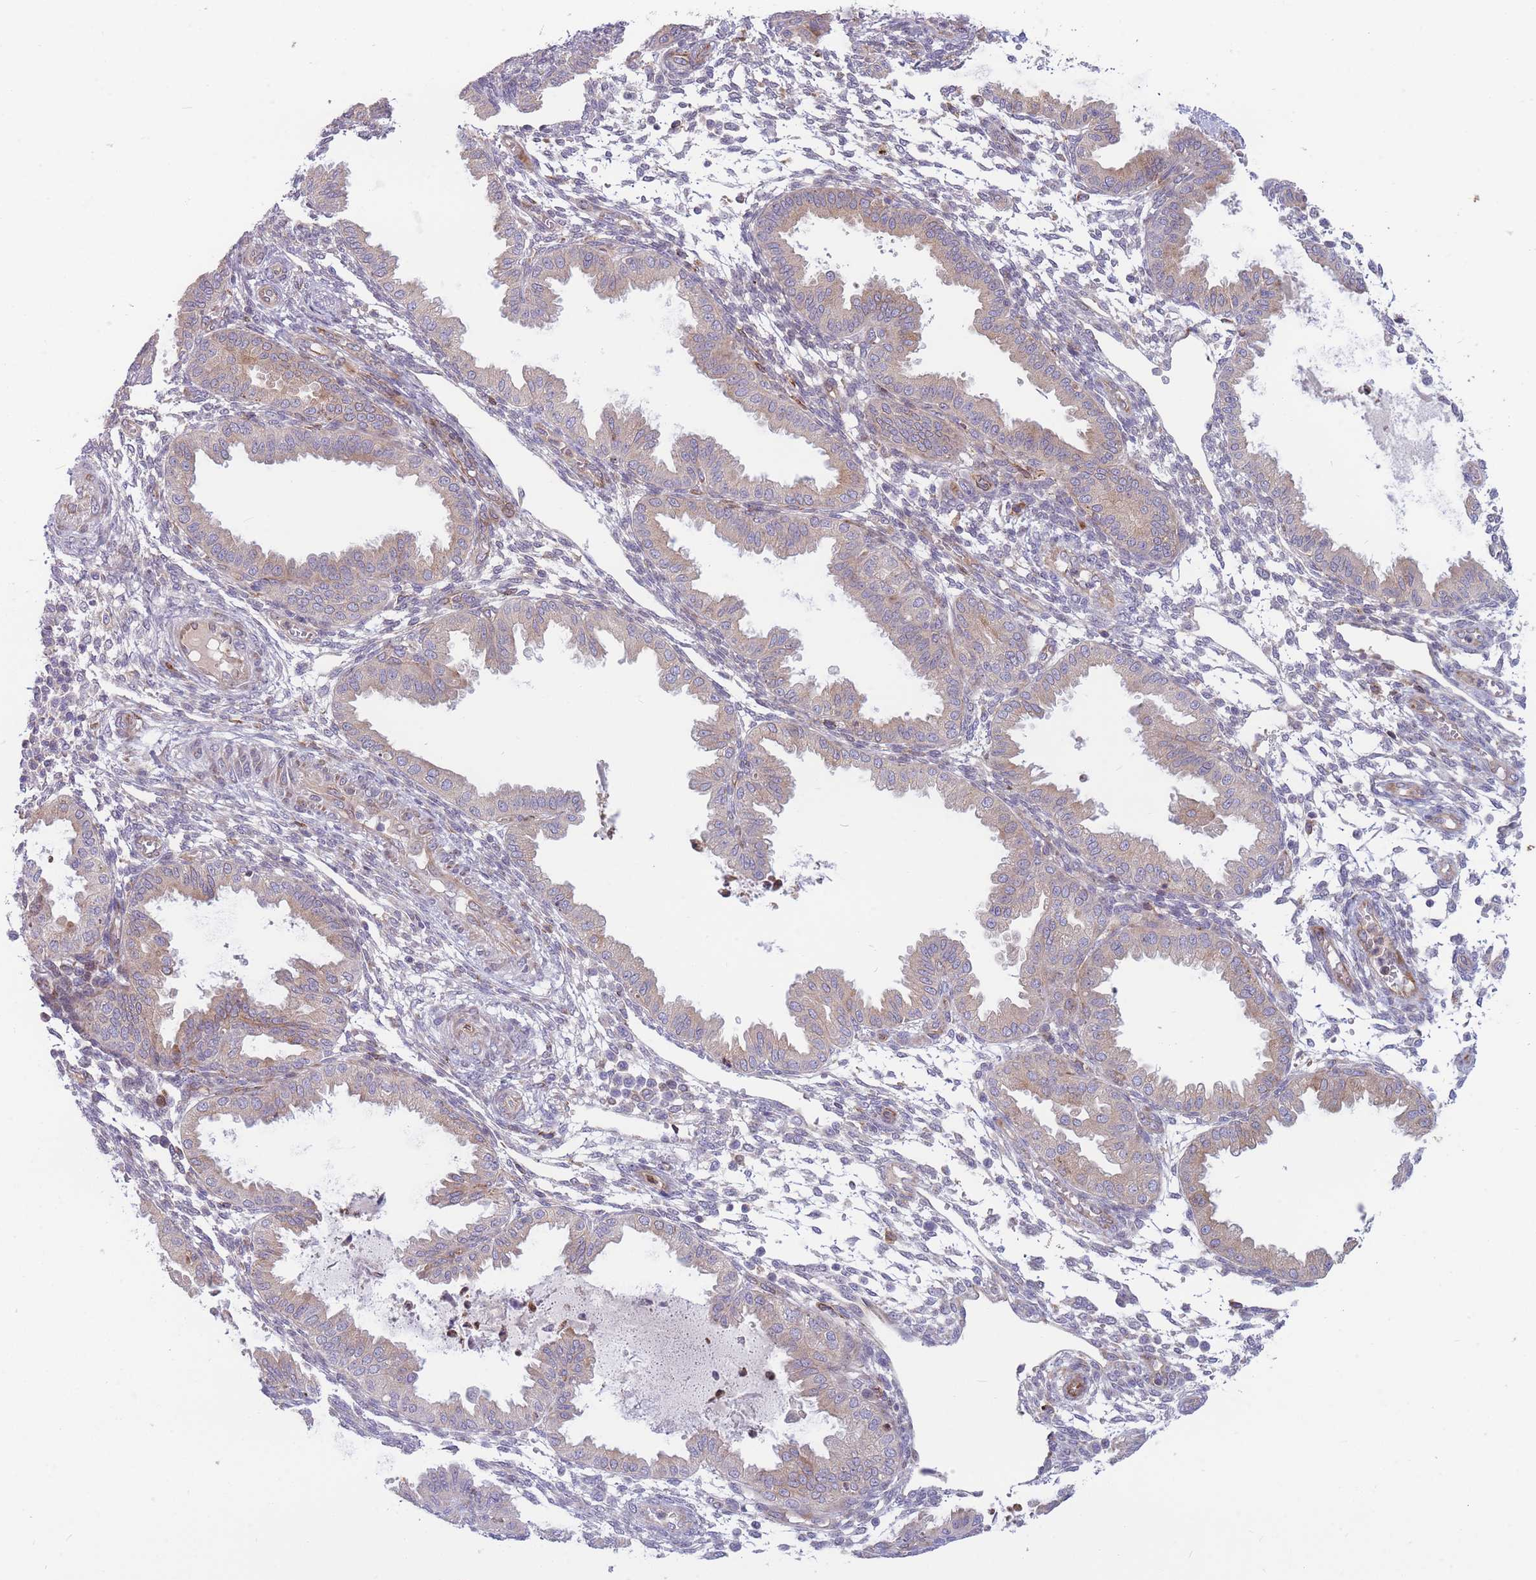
{"staining": {"intensity": "negative", "quantity": "none", "location": "none"}, "tissue": "endometrium", "cell_type": "Cells in endometrial stroma", "image_type": "normal", "snomed": [{"axis": "morphology", "description": "Normal tissue, NOS"}, {"axis": "topography", "description": "Endometrium"}], "caption": "Immunohistochemistry photomicrograph of benign endometrium: endometrium stained with DAB shows no significant protein expression in cells in endometrial stroma. The staining is performed using DAB (3,3'-diaminobenzidine) brown chromogen with nuclei counter-stained in using hematoxylin.", "gene": "TMEM131L", "patient": {"sex": "female", "age": 33}}